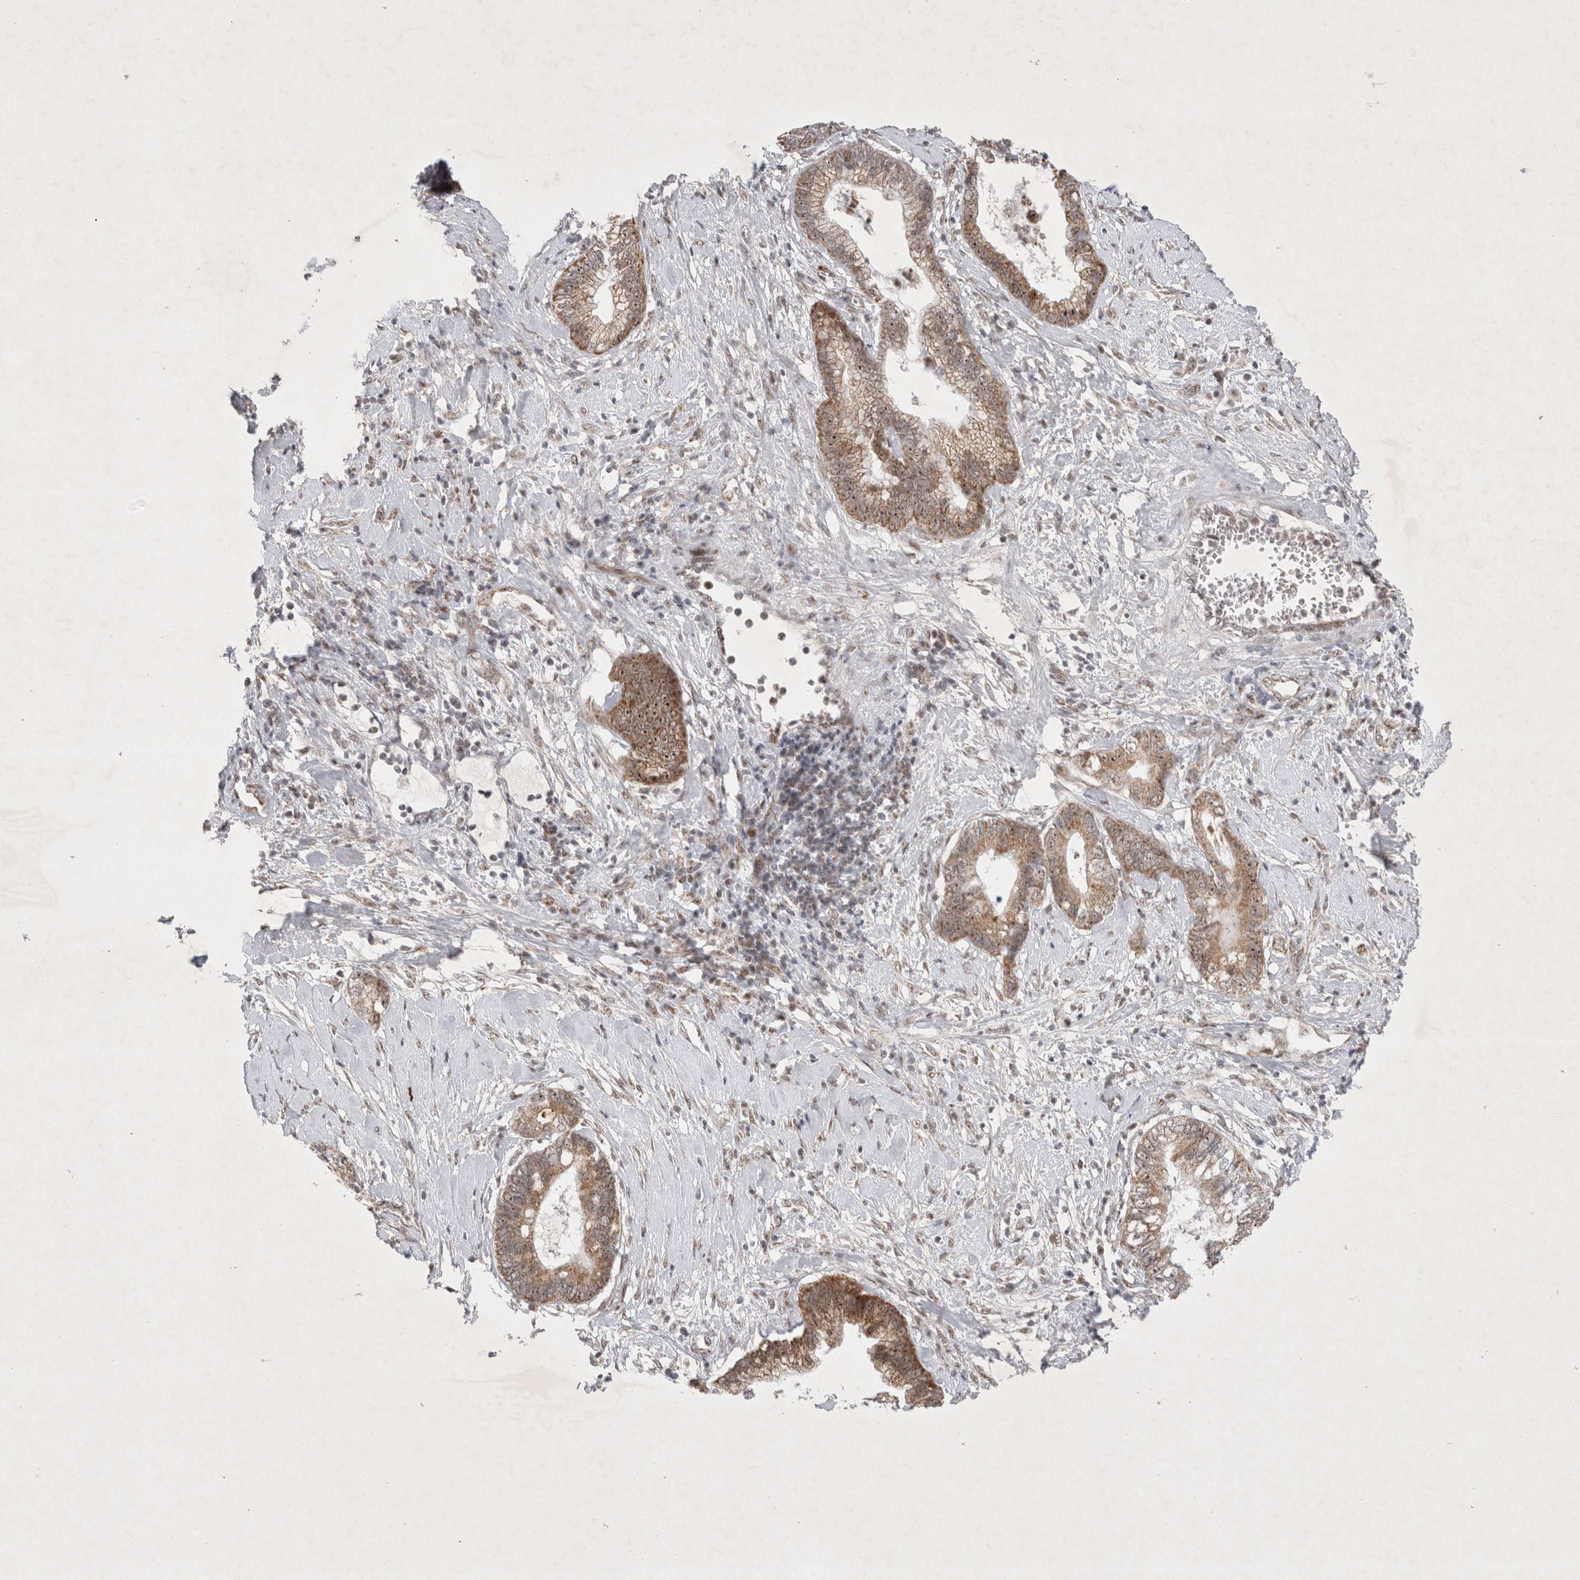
{"staining": {"intensity": "moderate", "quantity": ">75%", "location": "cytoplasmic/membranous,nuclear"}, "tissue": "cervical cancer", "cell_type": "Tumor cells", "image_type": "cancer", "snomed": [{"axis": "morphology", "description": "Adenocarcinoma, NOS"}, {"axis": "topography", "description": "Cervix"}], "caption": "This is an image of immunohistochemistry (IHC) staining of cervical cancer (adenocarcinoma), which shows moderate staining in the cytoplasmic/membranous and nuclear of tumor cells.", "gene": "MRPL37", "patient": {"sex": "female", "age": 44}}